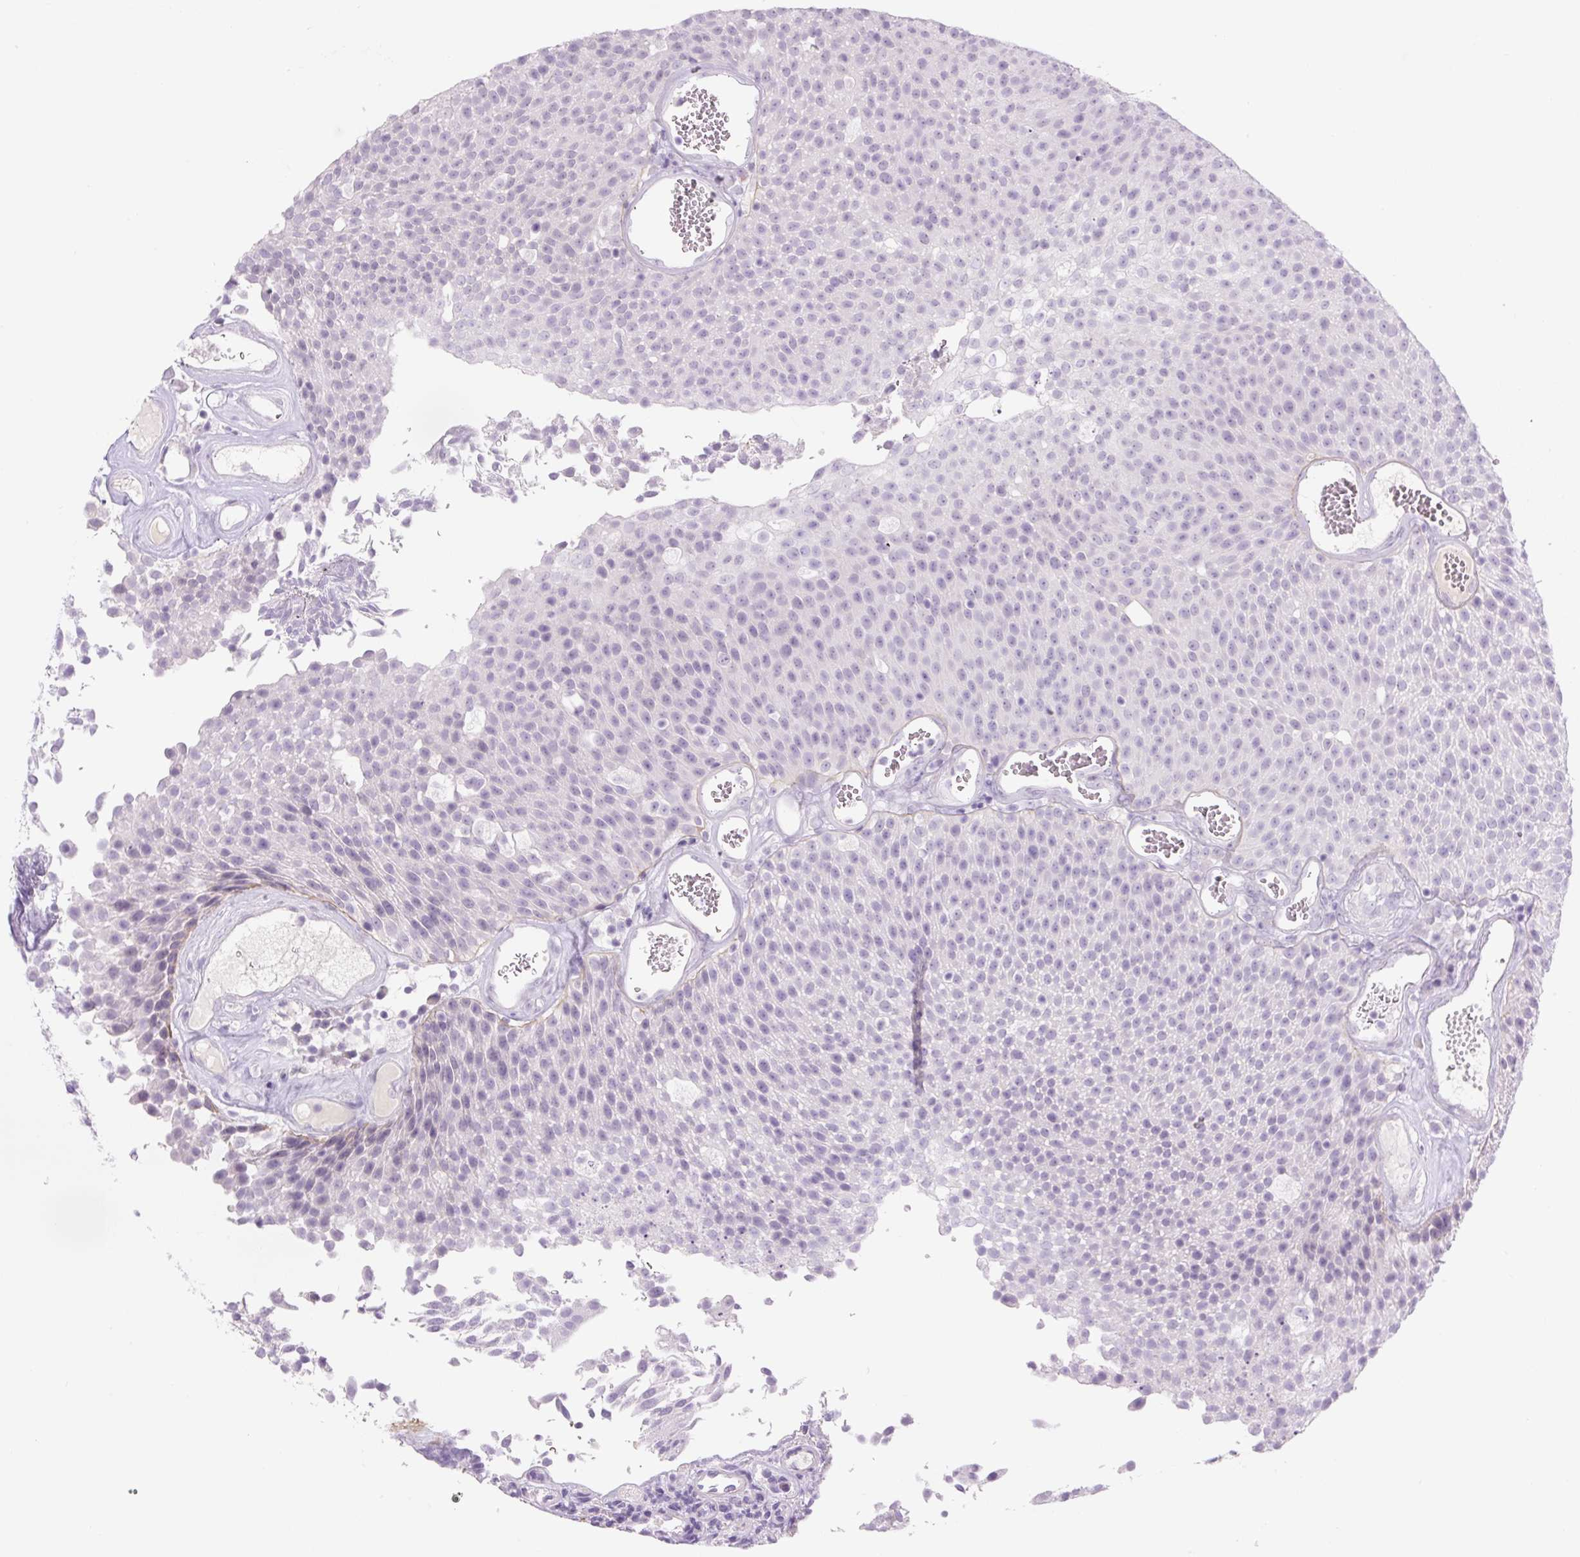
{"staining": {"intensity": "negative", "quantity": "none", "location": "none"}, "tissue": "urothelial cancer", "cell_type": "Tumor cells", "image_type": "cancer", "snomed": [{"axis": "morphology", "description": "Urothelial carcinoma, Low grade"}, {"axis": "topography", "description": "Urinary bladder"}], "caption": "An immunohistochemistry photomicrograph of urothelial carcinoma (low-grade) is shown. There is no staining in tumor cells of urothelial carcinoma (low-grade).", "gene": "COL9A2", "patient": {"sex": "female", "age": 79}}